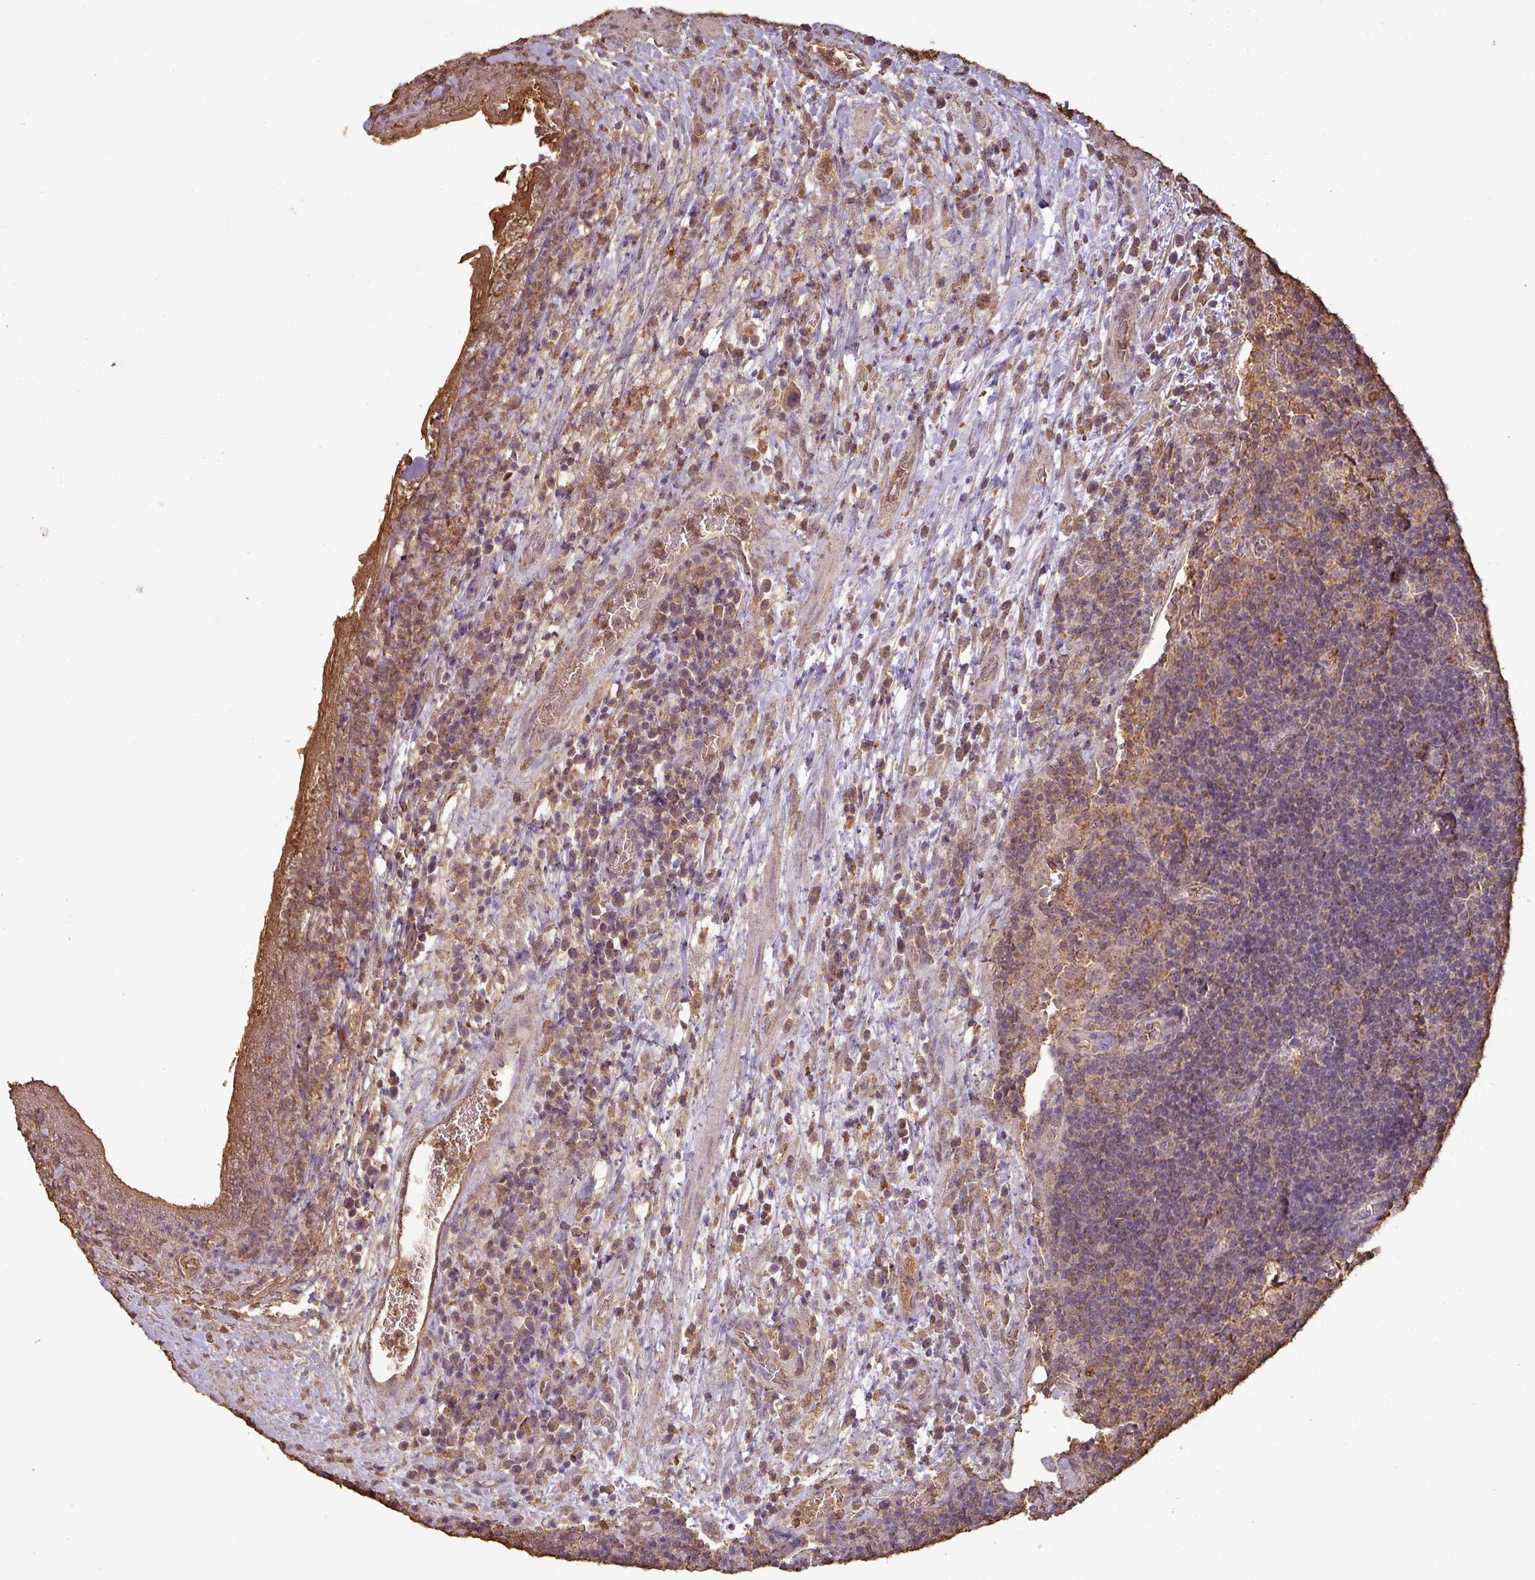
{"staining": {"intensity": "weak", "quantity": "25%-75%", "location": "cytoplasmic/membranous"}, "tissue": "lymph node", "cell_type": "Germinal center cells", "image_type": "normal", "snomed": [{"axis": "morphology", "description": "Normal tissue, NOS"}, {"axis": "topography", "description": "Lymph node"}], "caption": "DAB immunohistochemical staining of unremarkable human lymph node exhibits weak cytoplasmic/membranous protein positivity in about 25%-75% of germinal center cells.", "gene": "ATAT1", "patient": {"sex": "male", "age": 50}}